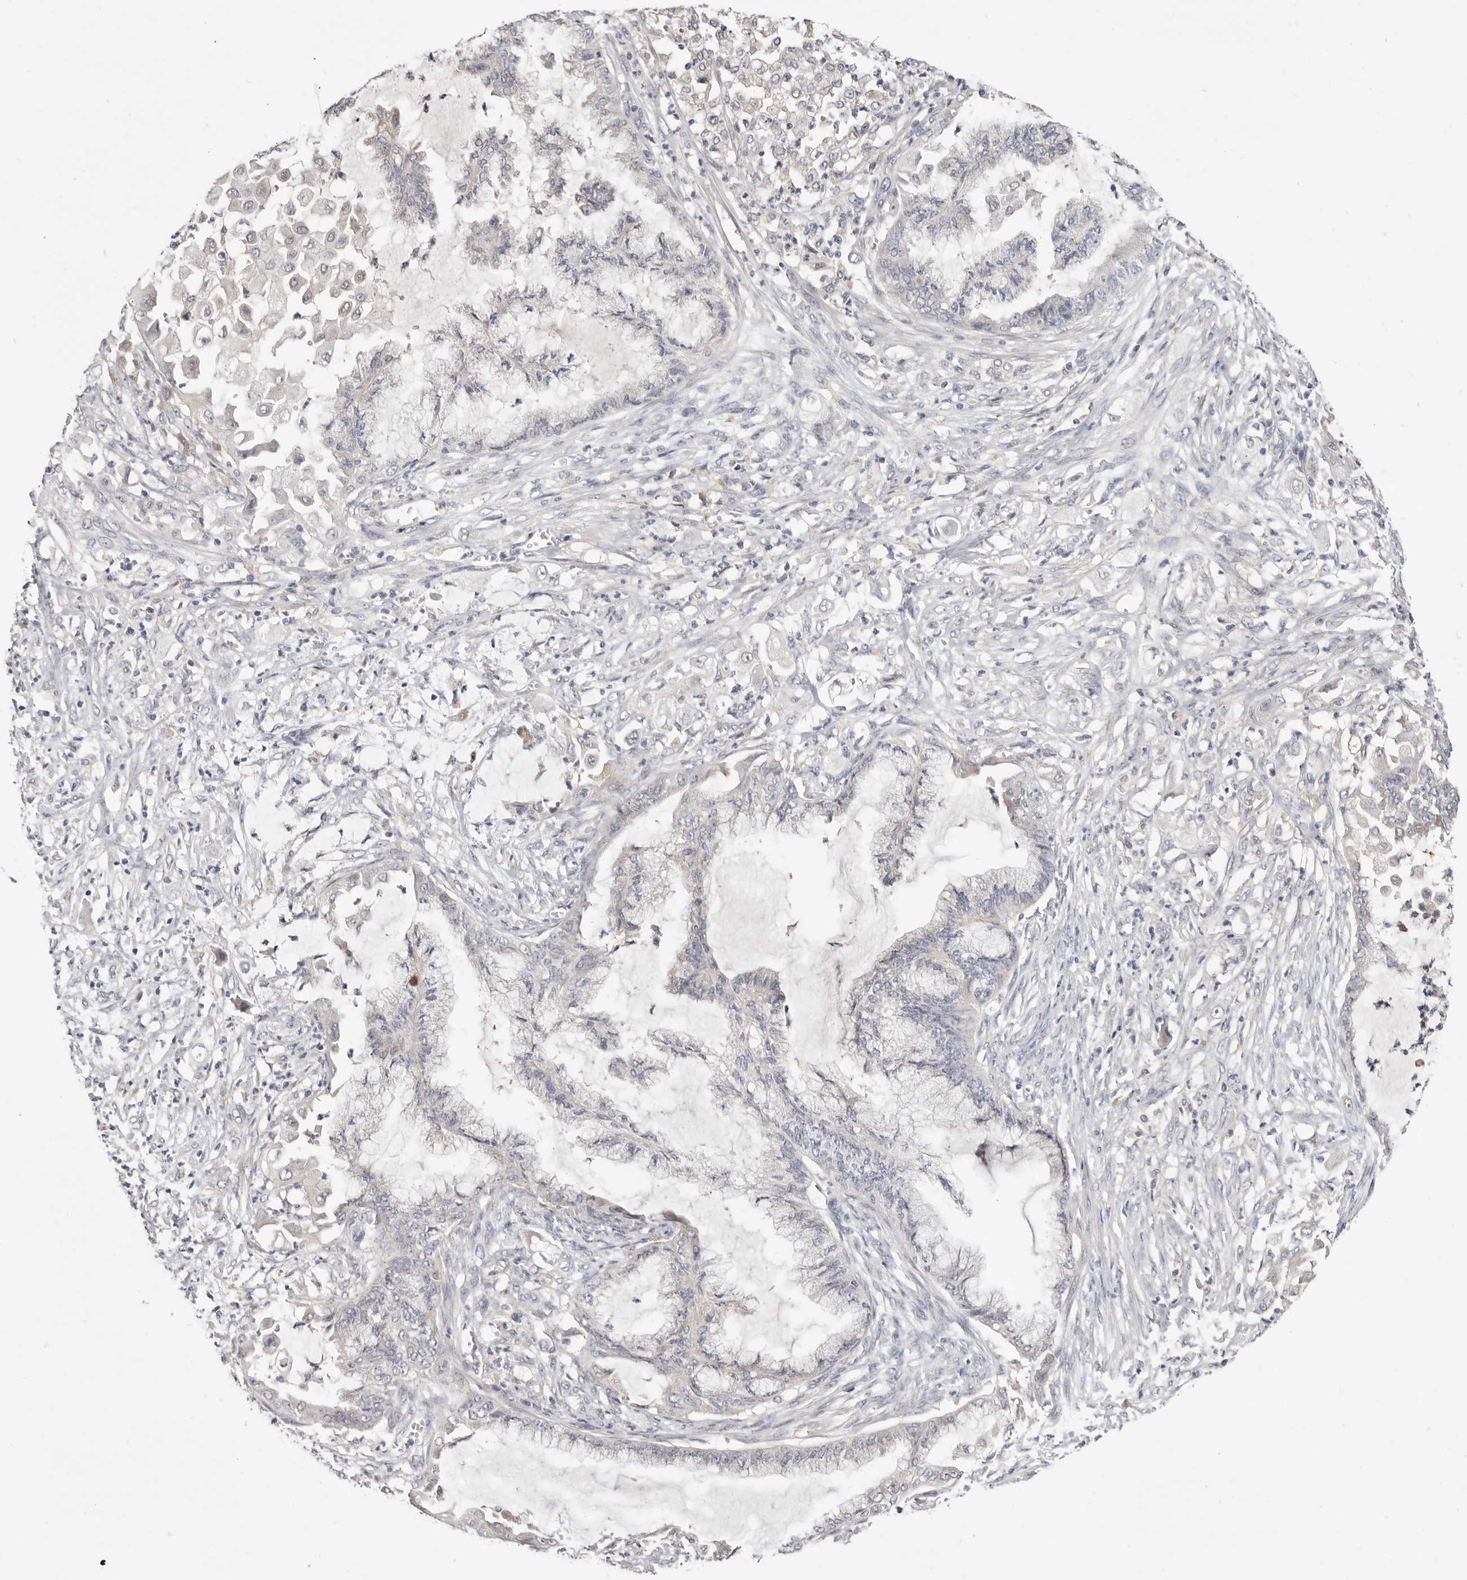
{"staining": {"intensity": "negative", "quantity": "none", "location": "none"}, "tissue": "endometrial cancer", "cell_type": "Tumor cells", "image_type": "cancer", "snomed": [{"axis": "morphology", "description": "Adenocarcinoma, NOS"}, {"axis": "topography", "description": "Endometrium"}], "caption": "Tumor cells show no significant staining in endometrial cancer. (Brightfield microscopy of DAB (3,3'-diaminobenzidine) IHC at high magnification).", "gene": "DOP1A", "patient": {"sex": "female", "age": 86}}